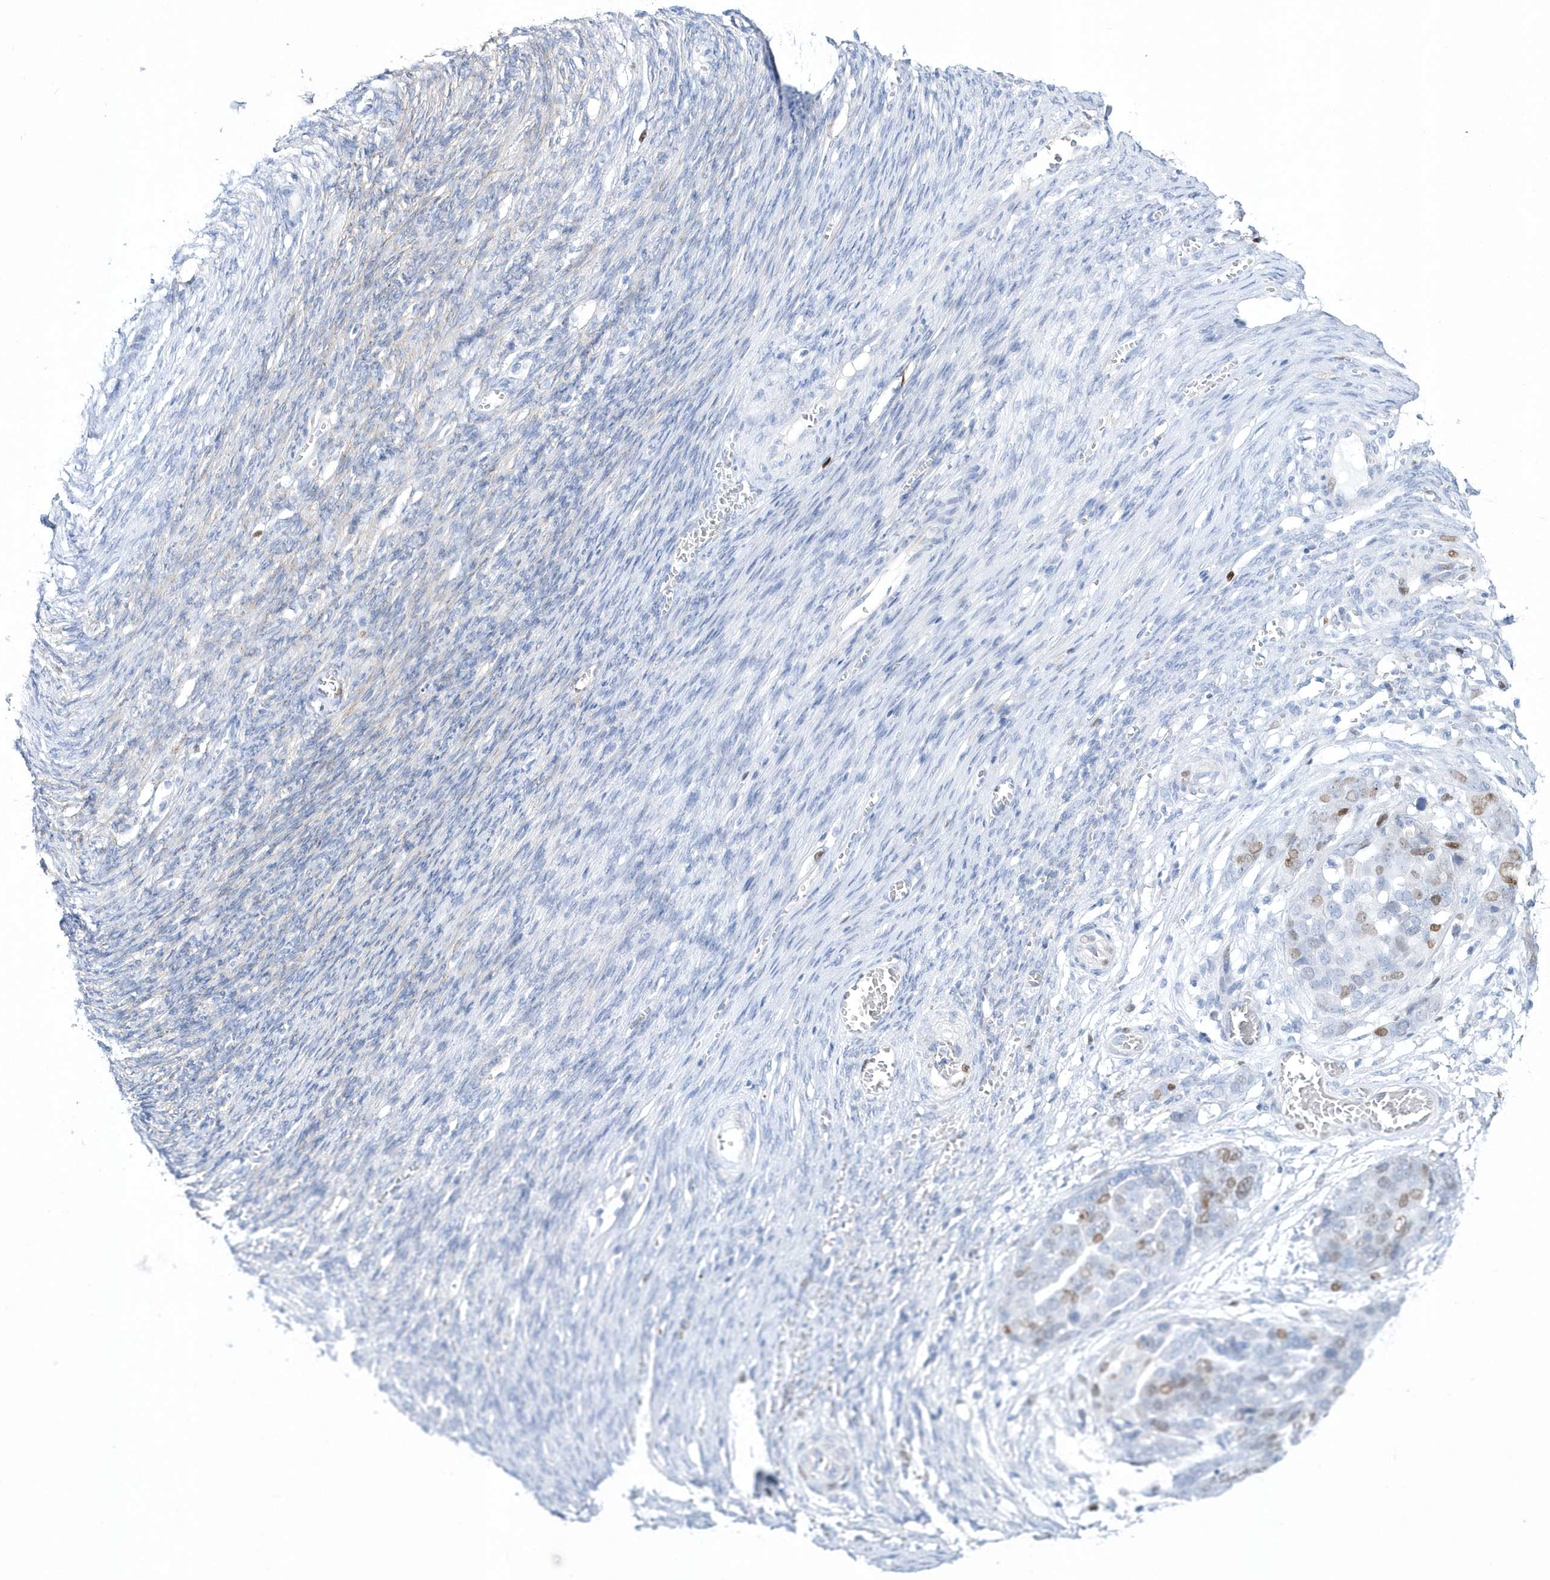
{"staining": {"intensity": "moderate", "quantity": "25%-75%", "location": "nuclear"}, "tissue": "ovarian cancer", "cell_type": "Tumor cells", "image_type": "cancer", "snomed": [{"axis": "morphology", "description": "Cystadenocarcinoma, serous, NOS"}, {"axis": "topography", "description": "Ovary"}], "caption": "Protein staining of ovarian cancer tissue shows moderate nuclear expression in approximately 25%-75% of tumor cells.", "gene": "TMCO6", "patient": {"sex": "female", "age": 44}}